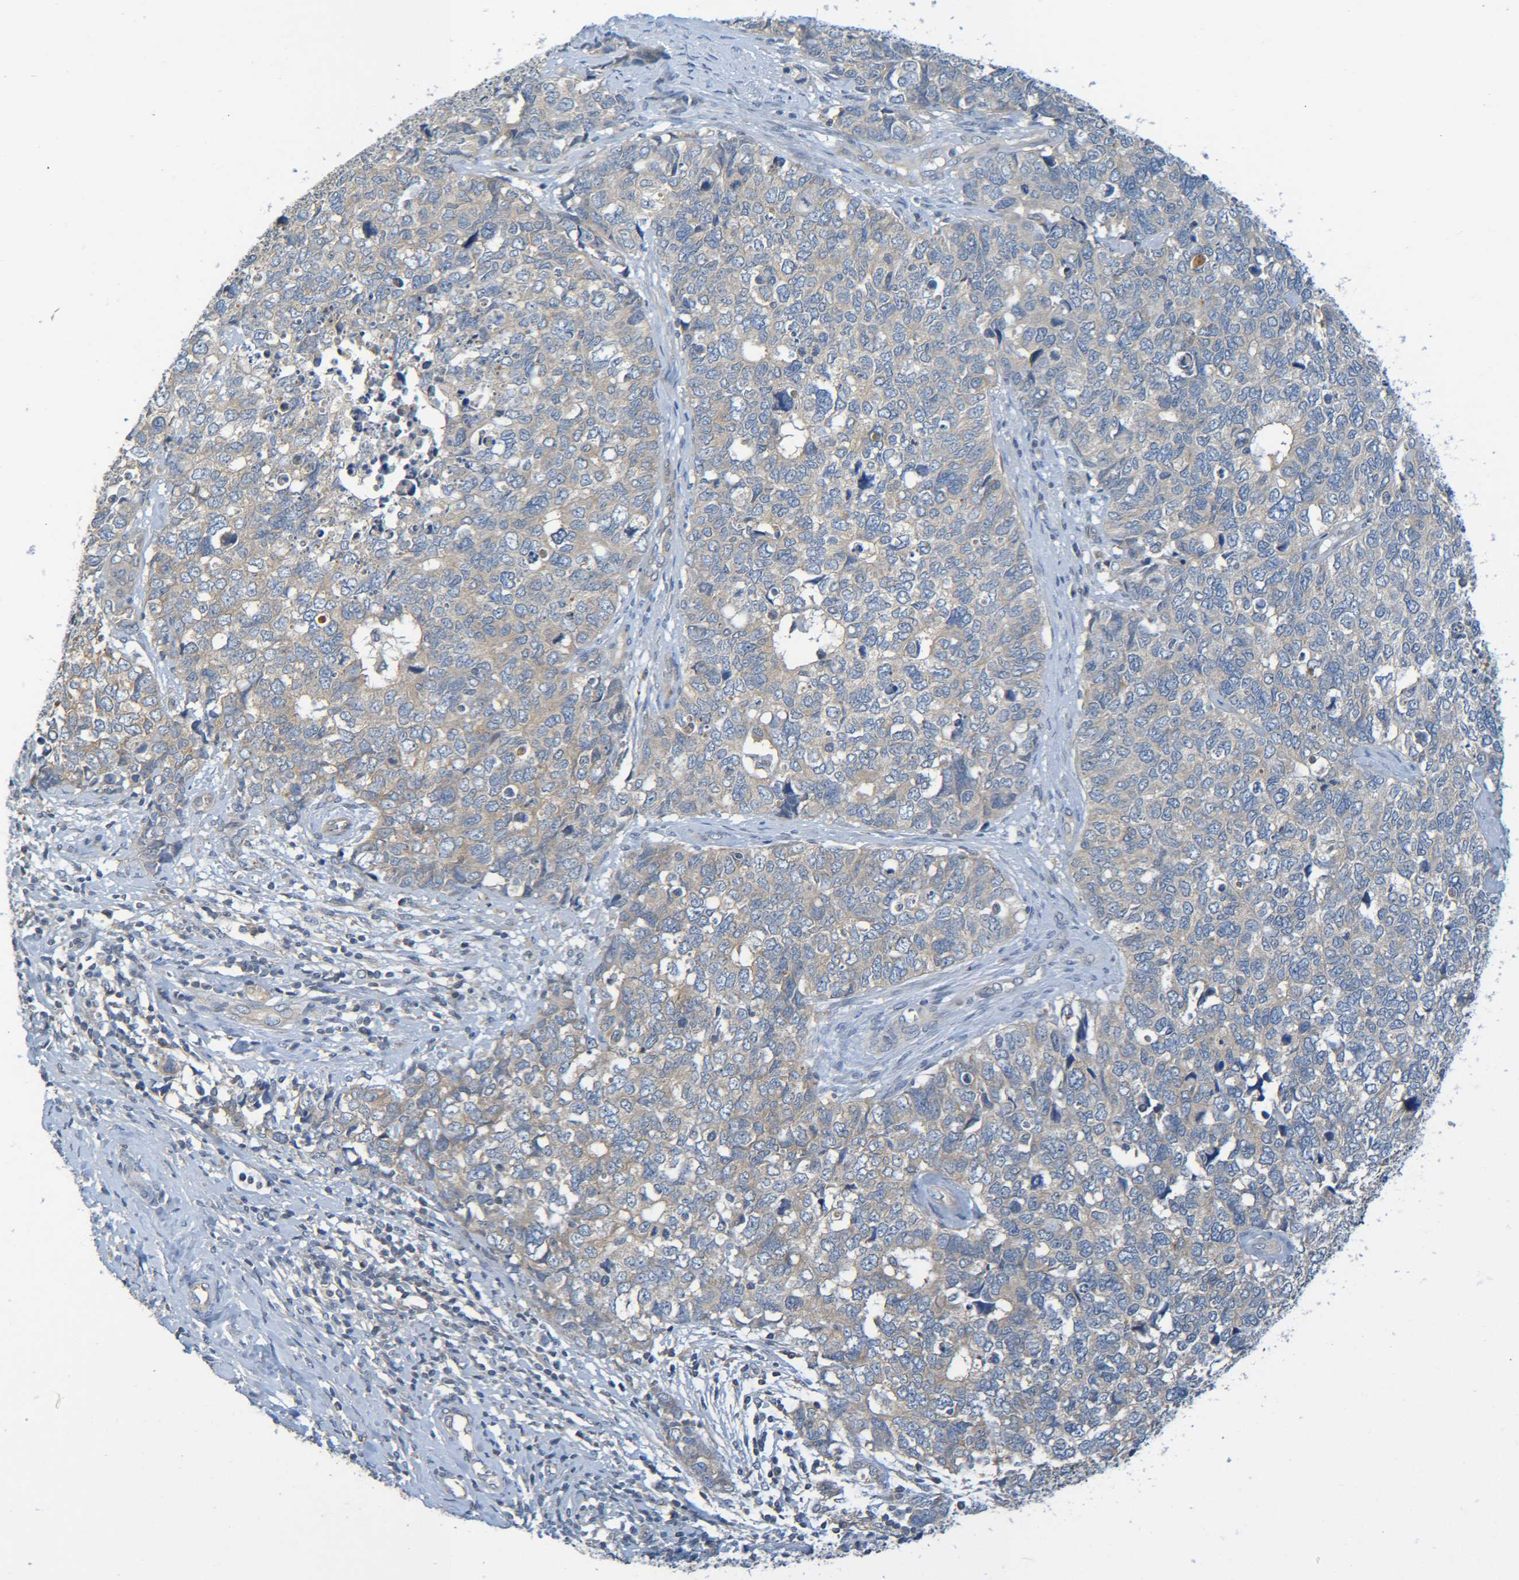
{"staining": {"intensity": "weak", "quantity": ">75%", "location": "cytoplasmic/membranous"}, "tissue": "cervical cancer", "cell_type": "Tumor cells", "image_type": "cancer", "snomed": [{"axis": "morphology", "description": "Squamous cell carcinoma, NOS"}, {"axis": "topography", "description": "Cervix"}], "caption": "Cervical cancer (squamous cell carcinoma) stained for a protein (brown) shows weak cytoplasmic/membranous positive positivity in approximately >75% of tumor cells.", "gene": "CYP4F2", "patient": {"sex": "female", "age": 63}}